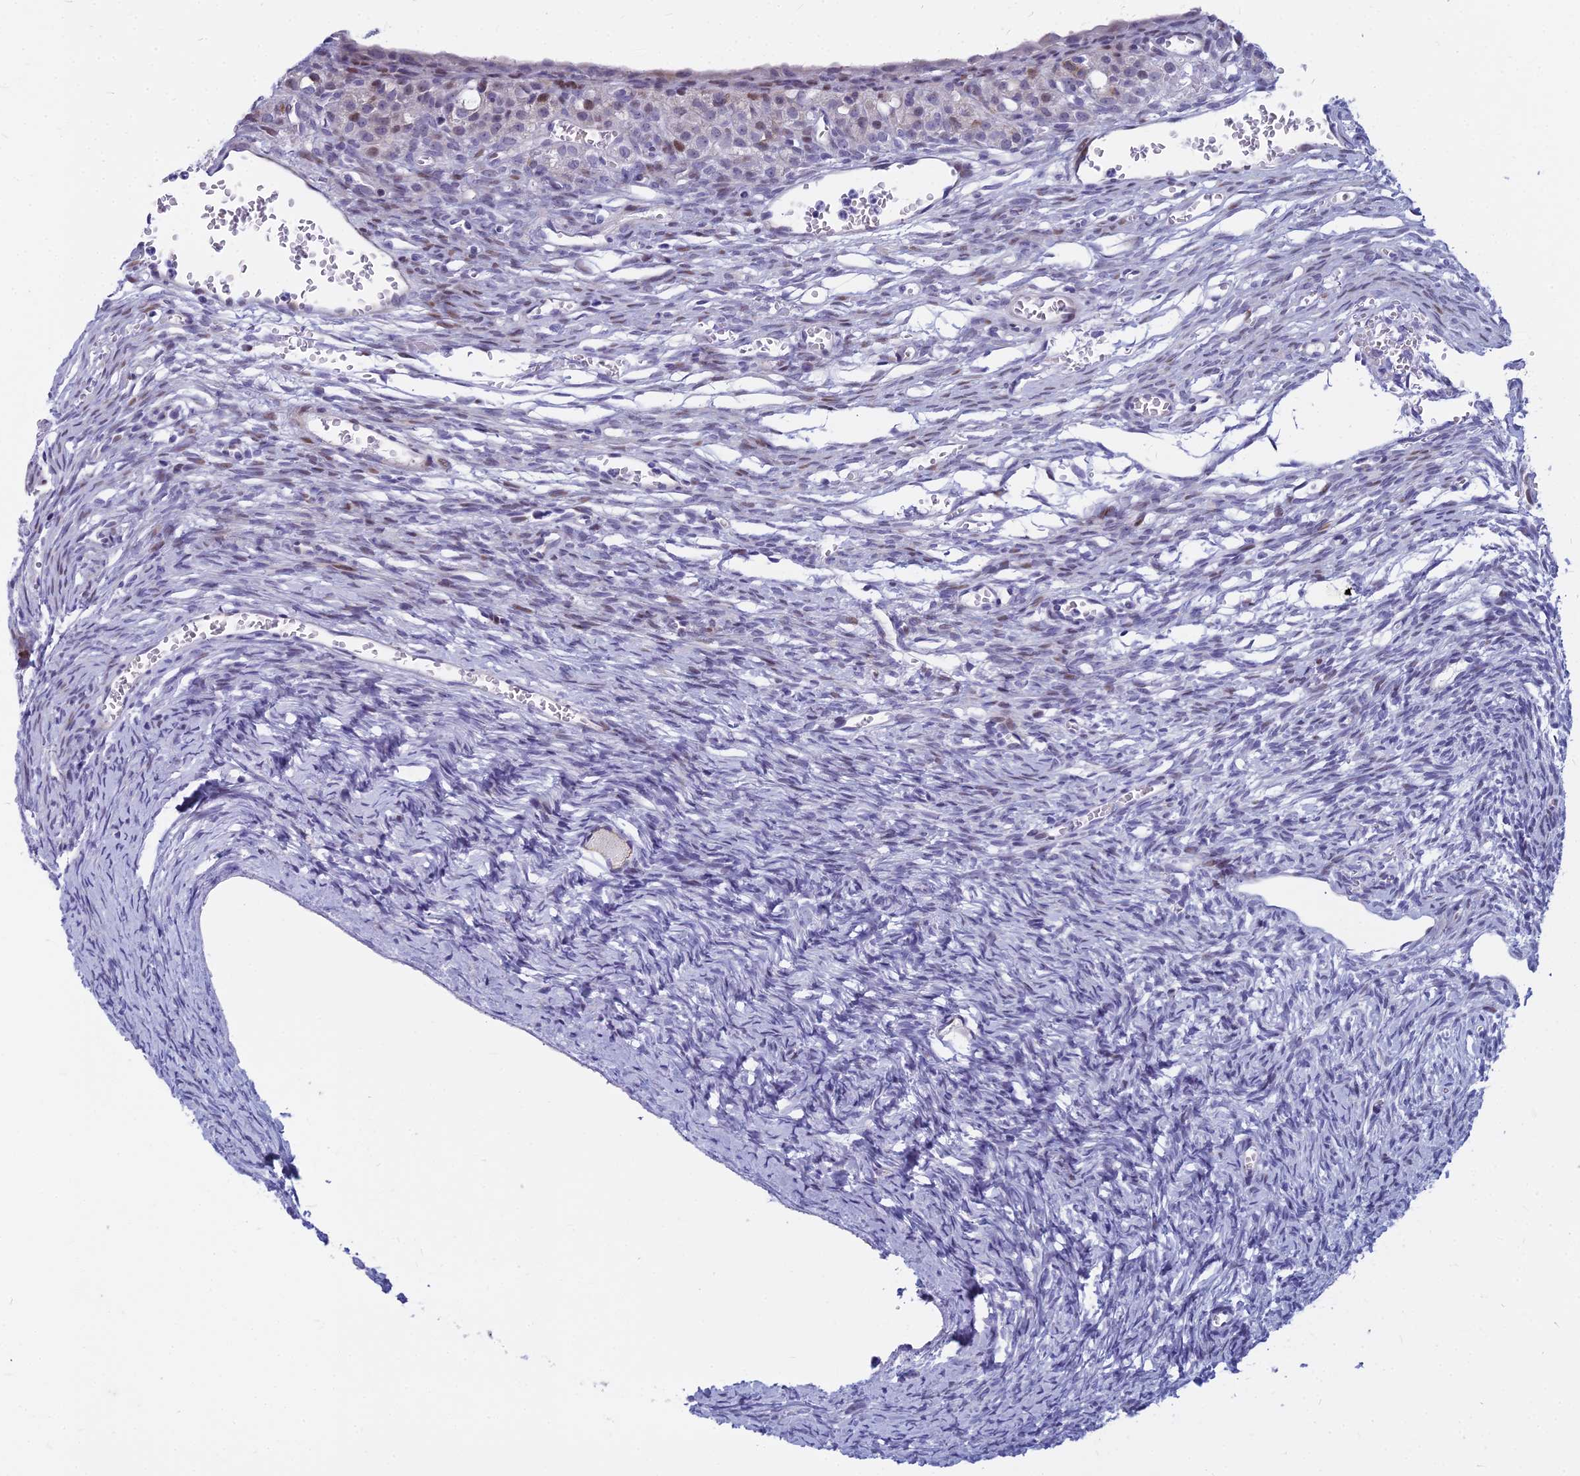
{"staining": {"intensity": "negative", "quantity": "none", "location": "none"}, "tissue": "ovary", "cell_type": "Follicle cells", "image_type": "normal", "snomed": [{"axis": "morphology", "description": "Normal tissue, NOS"}, {"axis": "topography", "description": "Ovary"}], "caption": "IHC of normal human ovary shows no positivity in follicle cells.", "gene": "MYBPC2", "patient": {"sex": "female", "age": 39}}